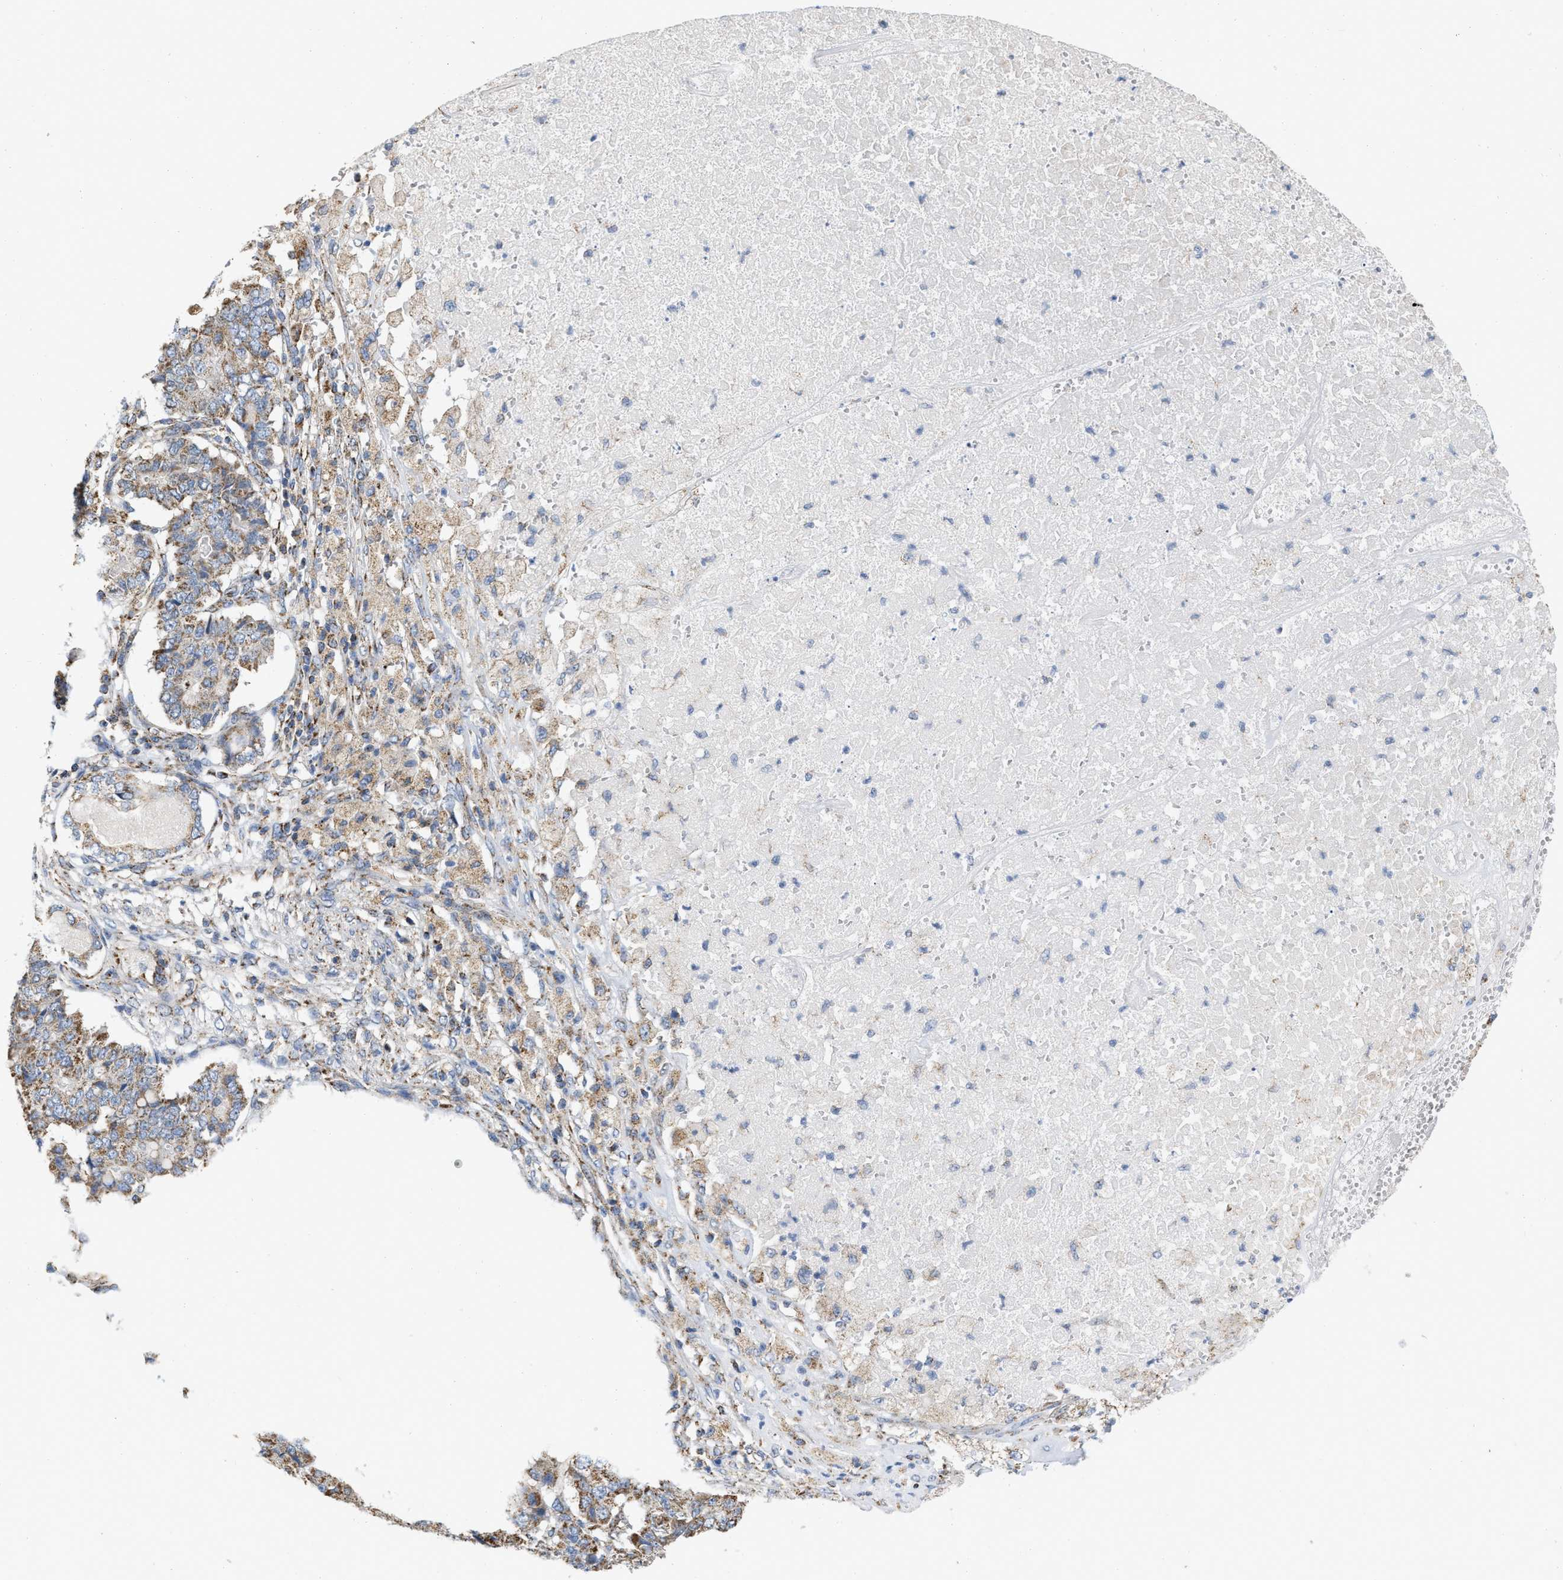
{"staining": {"intensity": "moderate", "quantity": ">75%", "location": "cytoplasmic/membranous"}, "tissue": "pancreatic cancer", "cell_type": "Tumor cells", "image_type": "cancer", "snomed": [{"axis": "morphology", "description": "Adenocarcinoma, NOS"}, {"axis": "topography", "description": "Pancreas"}], "caption": "Tumor cells reveal moderate cytoplasmic/membranous staining in about >75% of cells in pancreatic cancer.", "gene": "CBLB", "patient": {"sex": "male", "age": 50}}